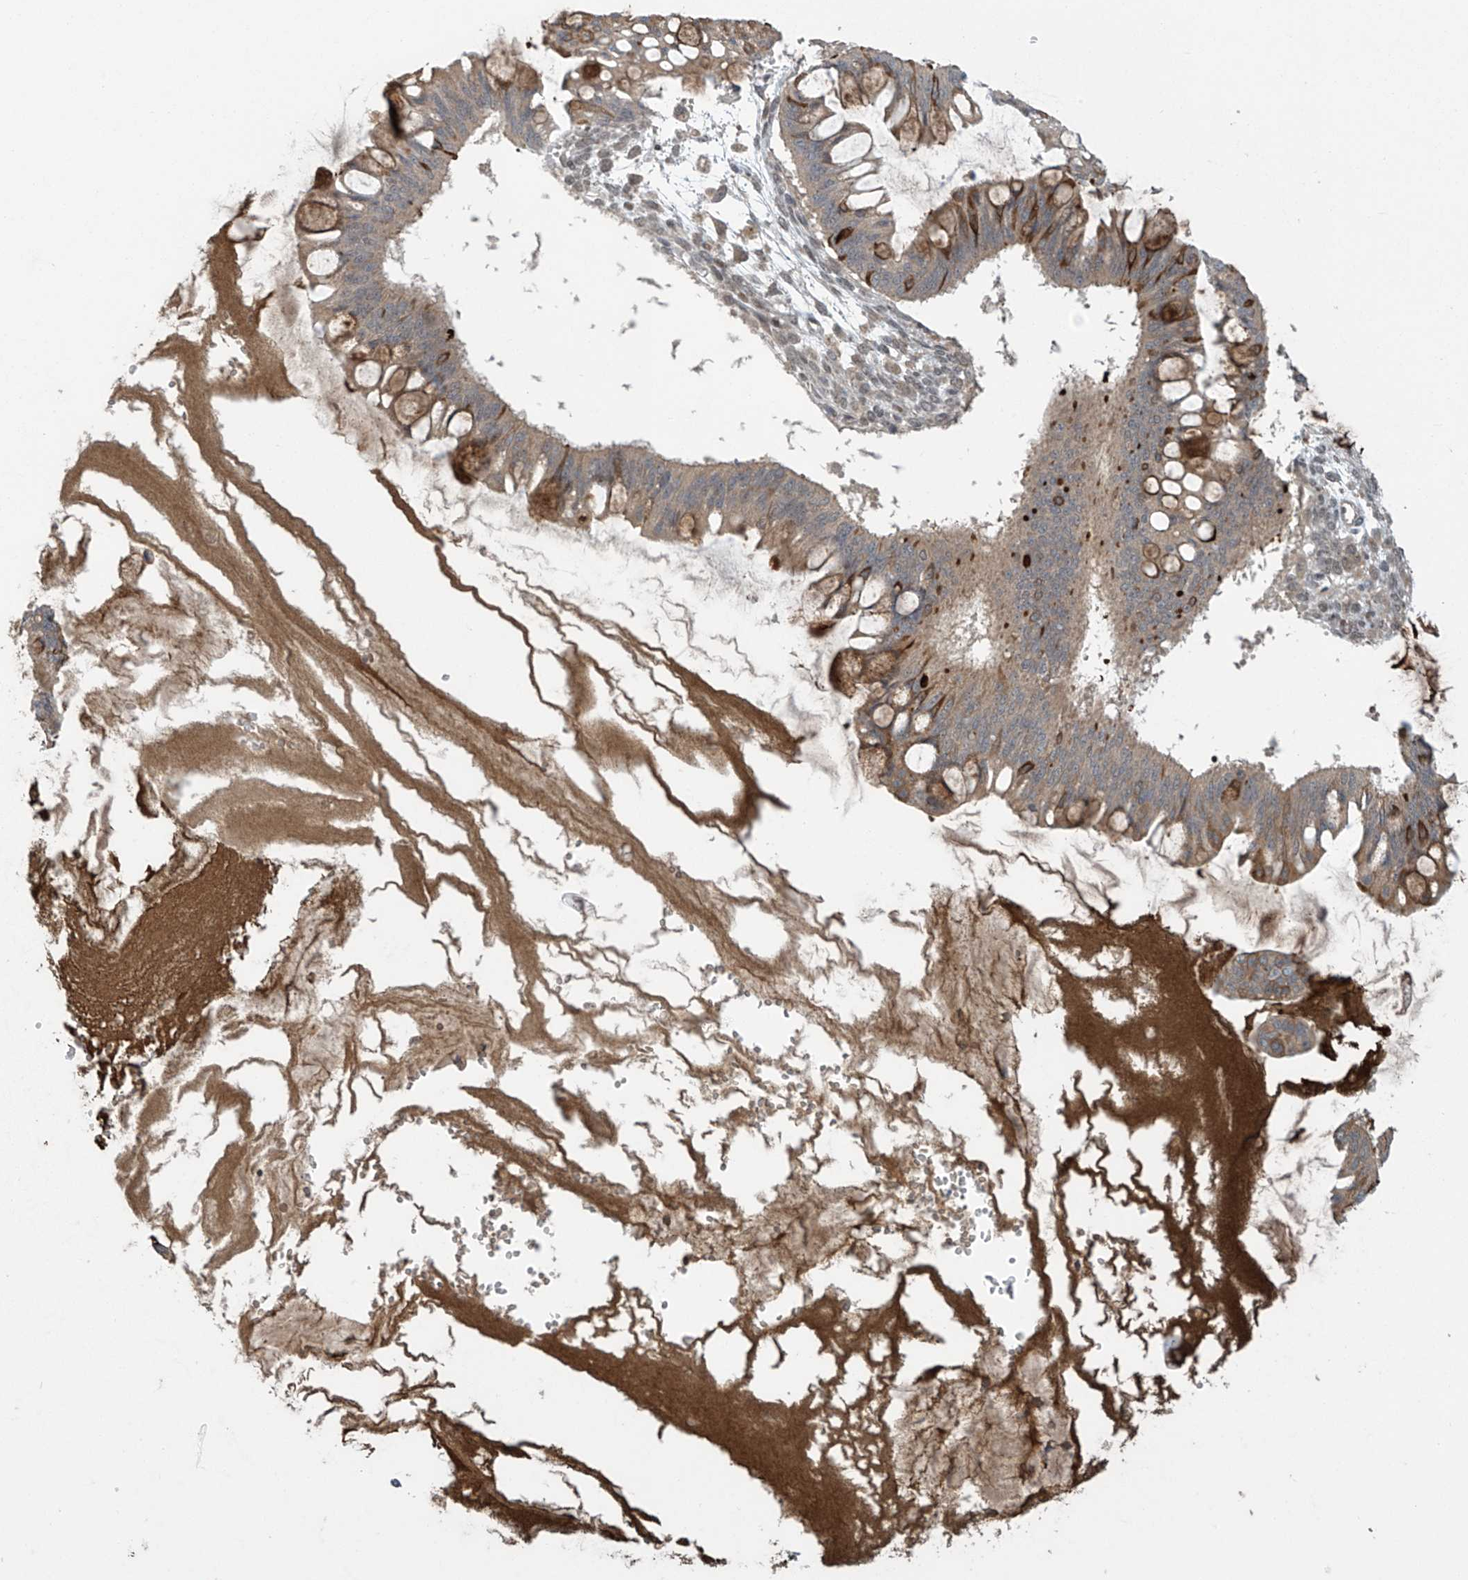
{"staining": {"intensity": "moderate", "quantity": "25%-75%", "location": "cytoplasmic/membranous"}, "tissue": "ovarian cancer", "cell_type": "Tumor cells", "image_type": "cancer", "snomed": [{"axis": "morphology", "description": "Cystadenocarcinoma, mucinous, NOS"}, {"axis": "topography", "description": "Ovary"}], "caption": "Protein staining displays moderate cytoplasmic/membranous staining in about 25%-75% of tumor cells in ovarian cancer.", "gene": "ABHD13", "patient": {"sex": "female", "age": 73}}